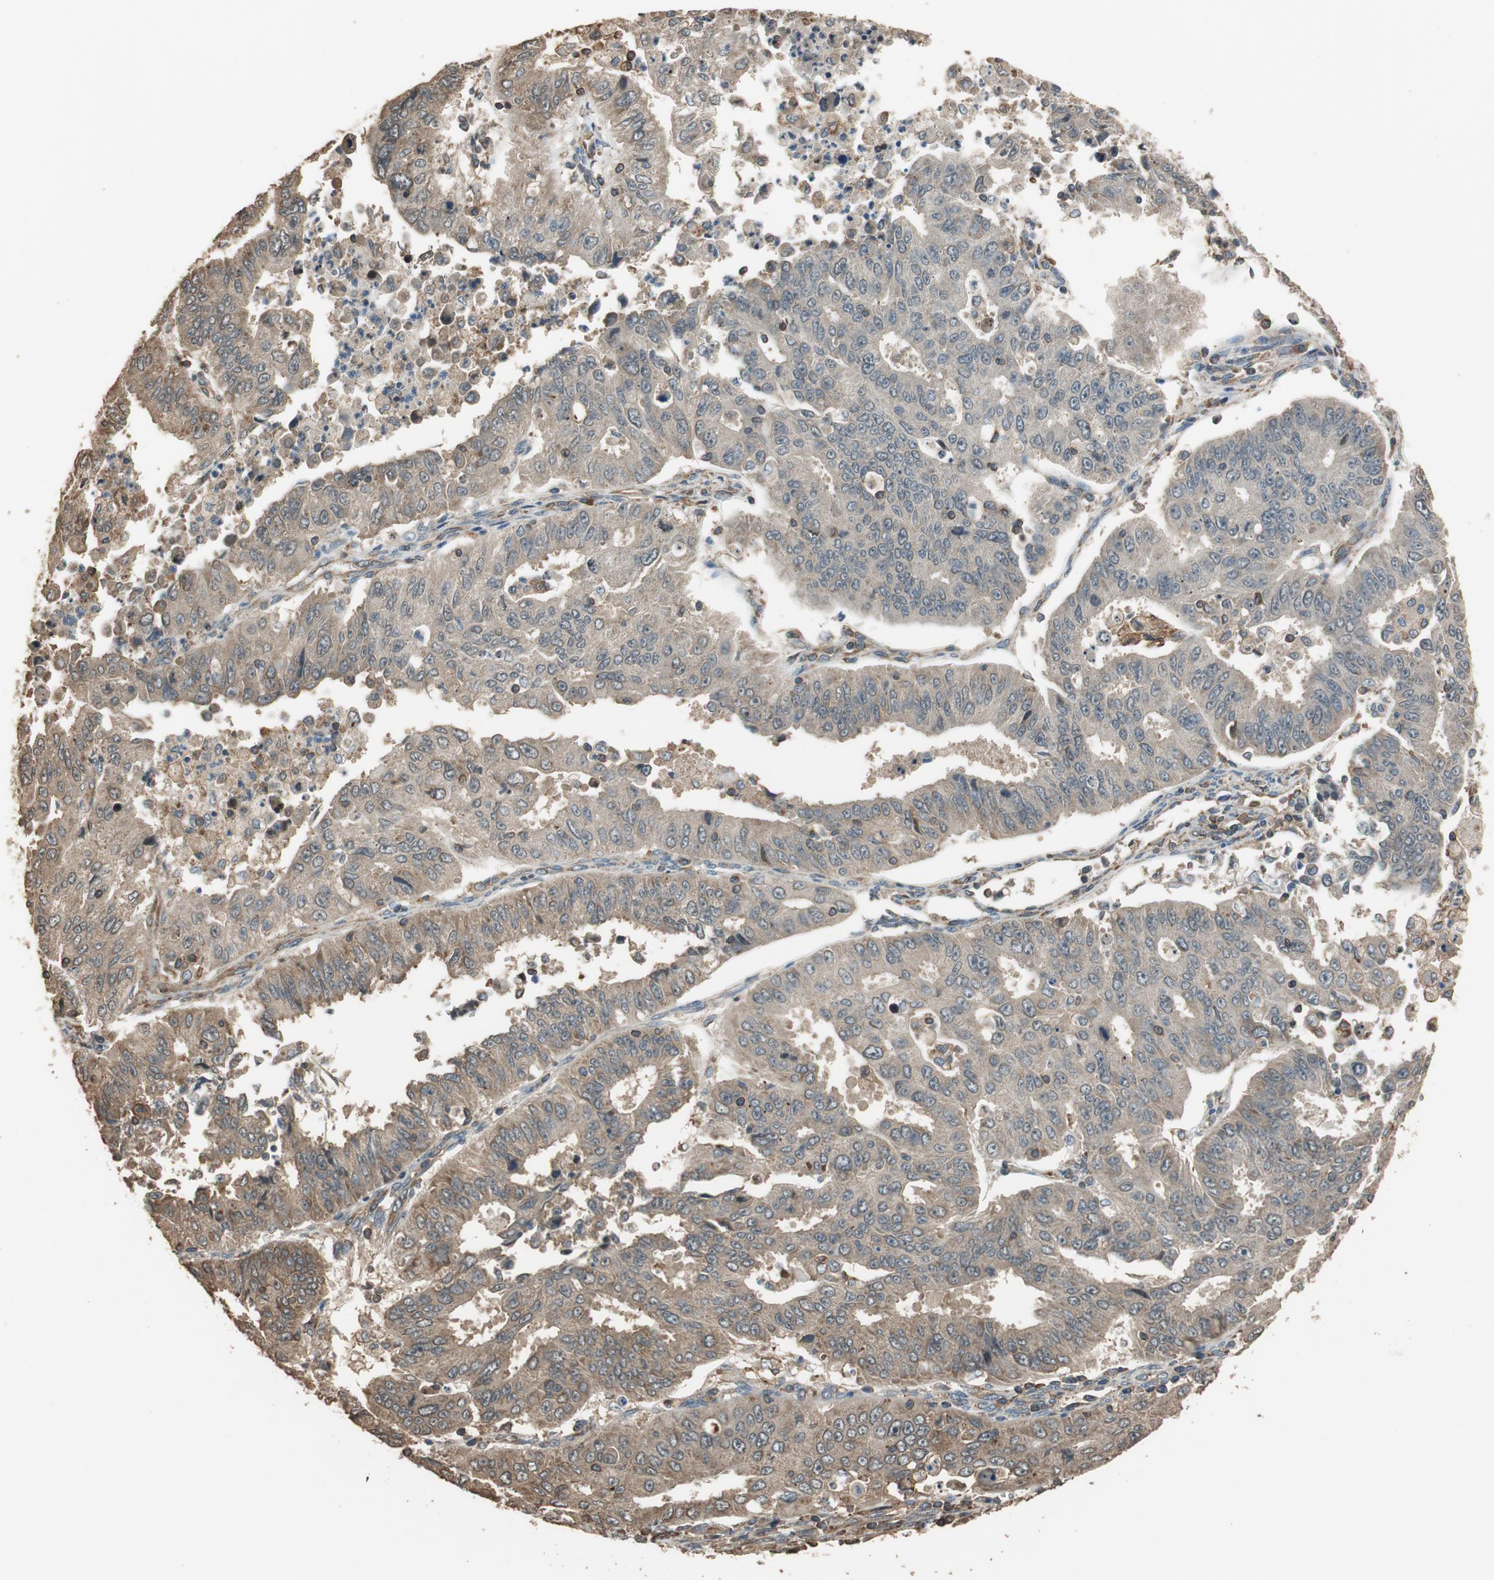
{"staining": {"intensity": "weak", "quantity": ">75%", "location": "cytoplasmic/membranous"}, "tissue": "endometrial cancer", "cell_type": "Tumor cells", "image_type": "cancer", "snomed": [{"axis": "morphology", "description": "Adenocarcinoma, NOS"}, {"axis": "topography", "description": "Endometrium"}], "caption": "Approximately >75% of tumor cells in endometrial cancer (adenocarcinoma) demonstrate weak cytoplasmic/membranous protein staining as visualized by brown immunohistochemical staining.", "gene": "MST1R", "patient": {"sex": "female", "age": 42}}